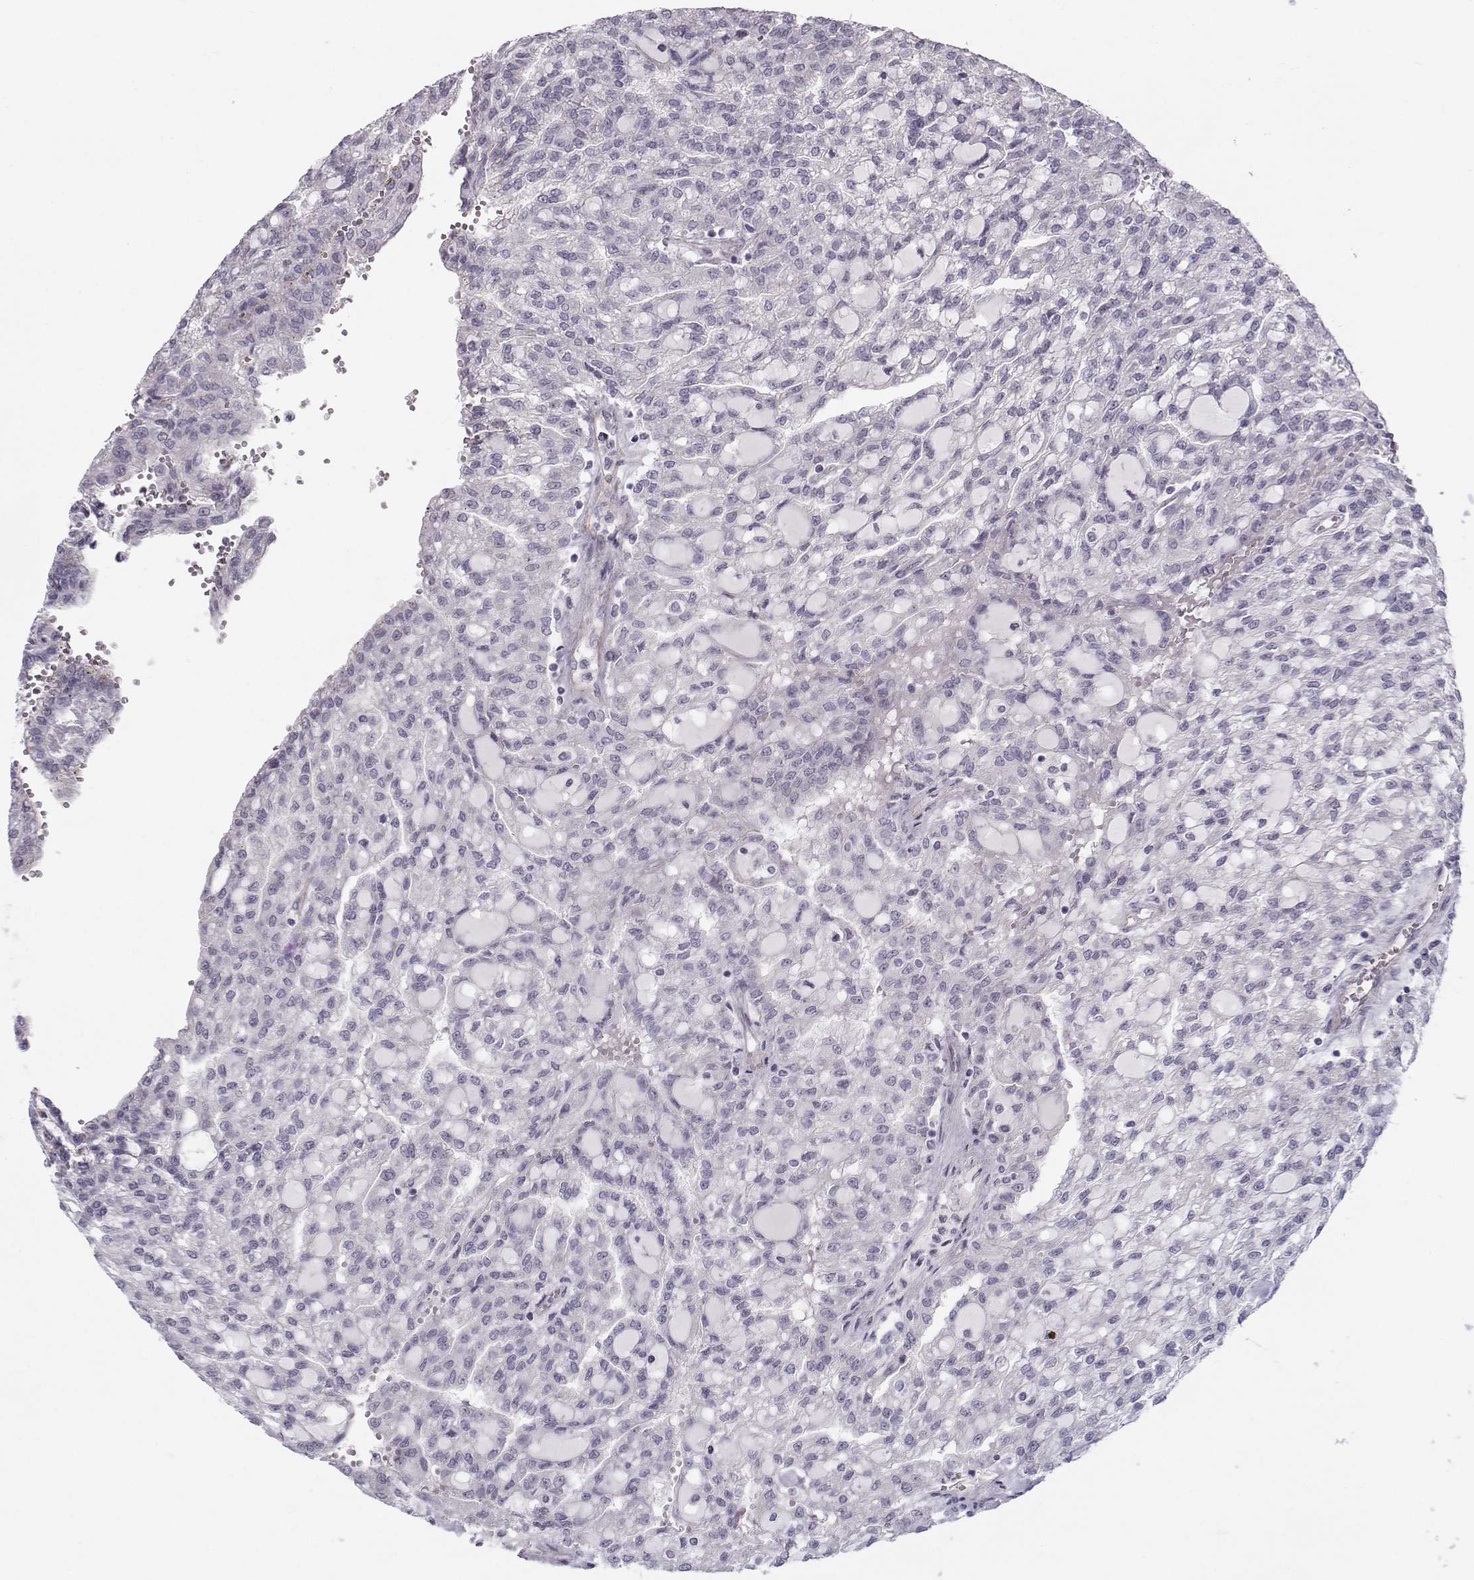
{"staining": {"intensity": "negative", "quantity": "none", "location": "none"}, "tissue": "renal cancer", "cell_type": "Tumor cells", "image_type": "cancer", "snomed": [{"axis": "morphology", "description": "Adenocarcinoma, NOS"}, {"axis": "topography", "description": "Kidney"}], "caption": "IHC micrograph of human renal cancer stained for a protein (brown), which displays no positivity in tumor cells.", "gene": "MAST1", "patient": {"sex": "male", "age": 63}}